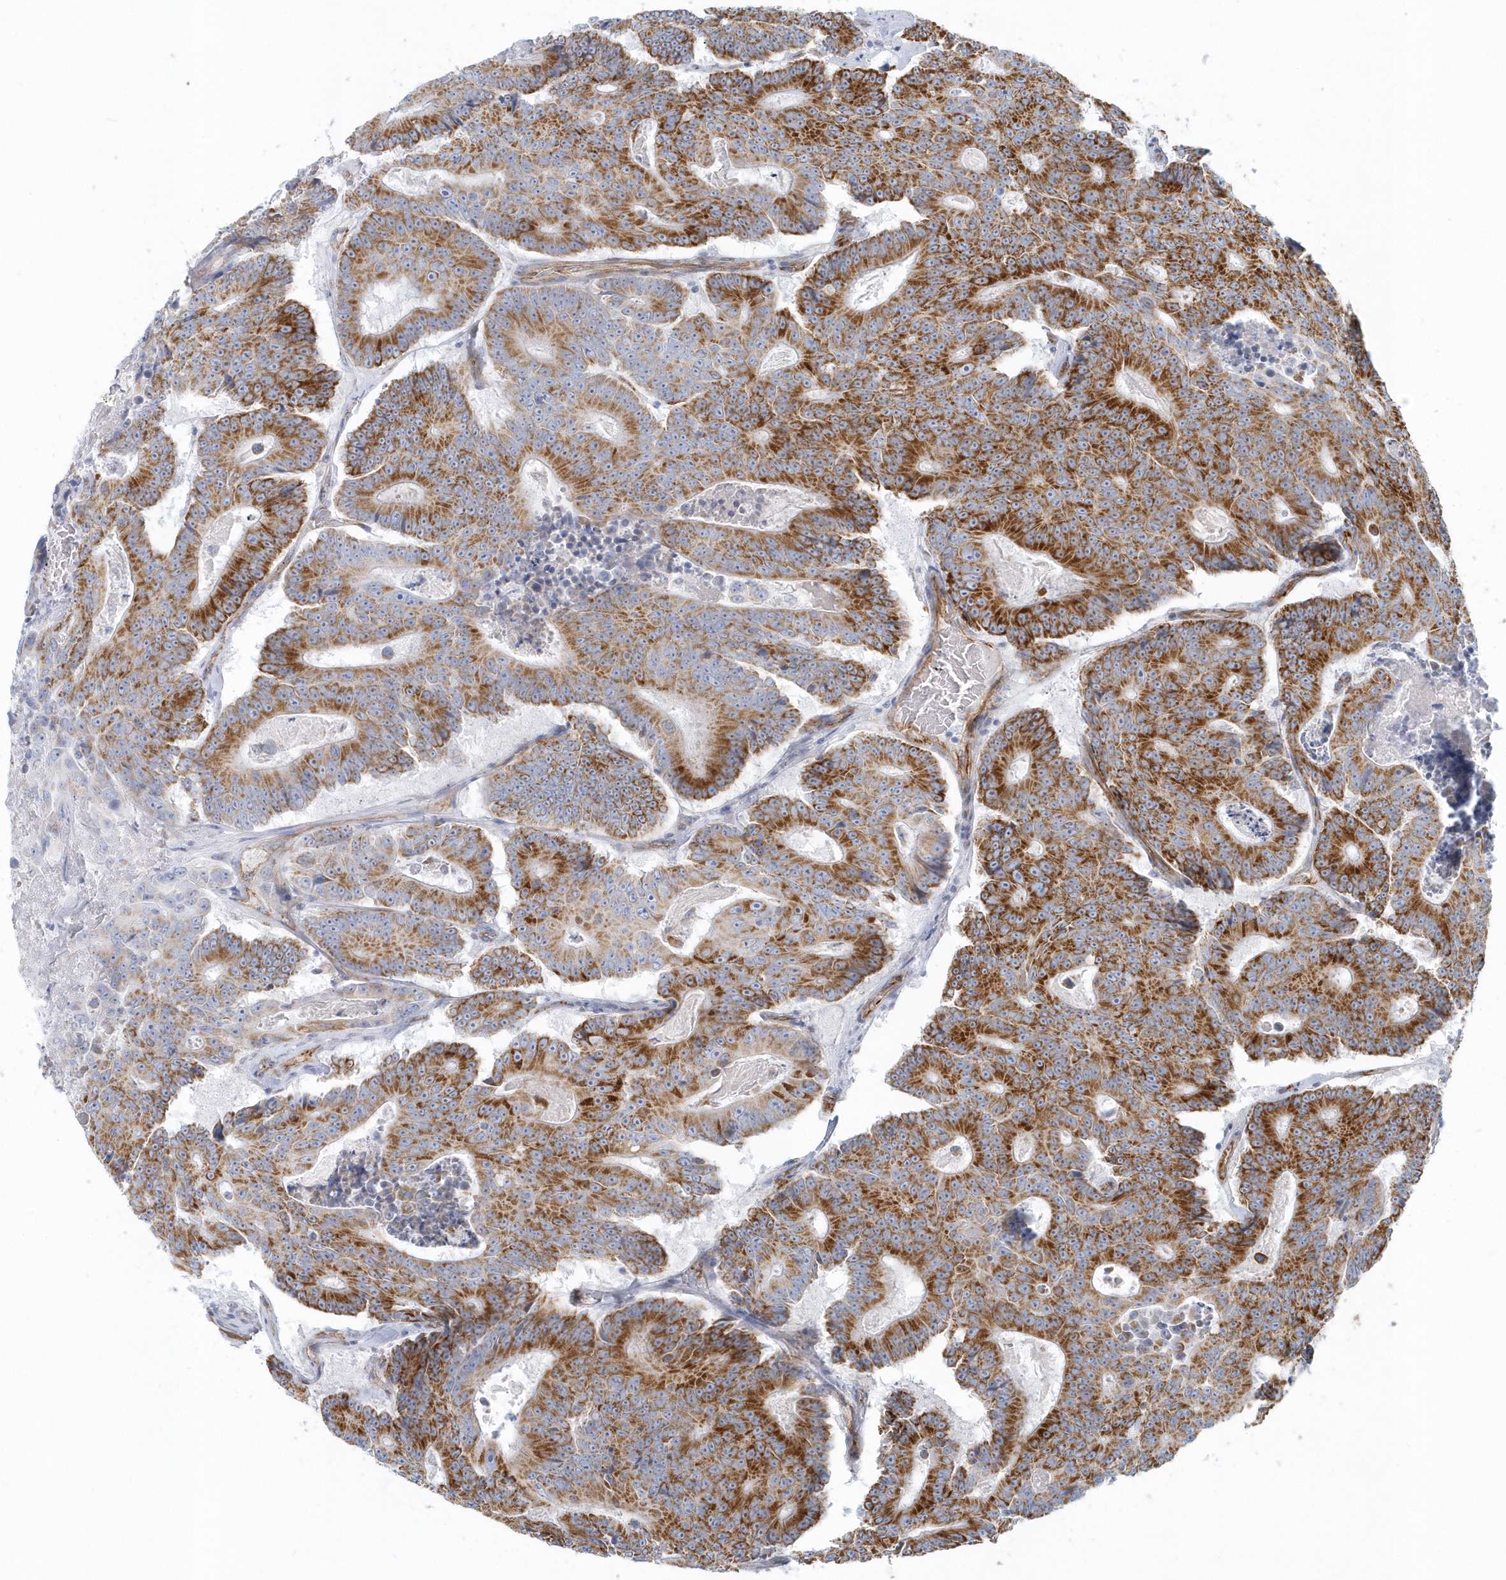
{"staining": {"intensity": "strong", "quantity": "25%-75%", "location": "cytoplasmic/membranous"}, "tissue": "colorectal cancer", "cell_type": "Tumor cells", "image_type": "cancer", "snomed": [{"axis": "morphology", "description": "Adenocarcinoma, NOS"}, {"axis": "topography", "description": "Colon"}], "caption": "Immunohistochemical staining of human adenocarcinoma (colorectal) displays high levels of strong cytoplasmic/membranous protein staining in about 25%-75% of tumor cells.", "gene": "GPR152", "patient": {"sex": "male", "age": 83}}